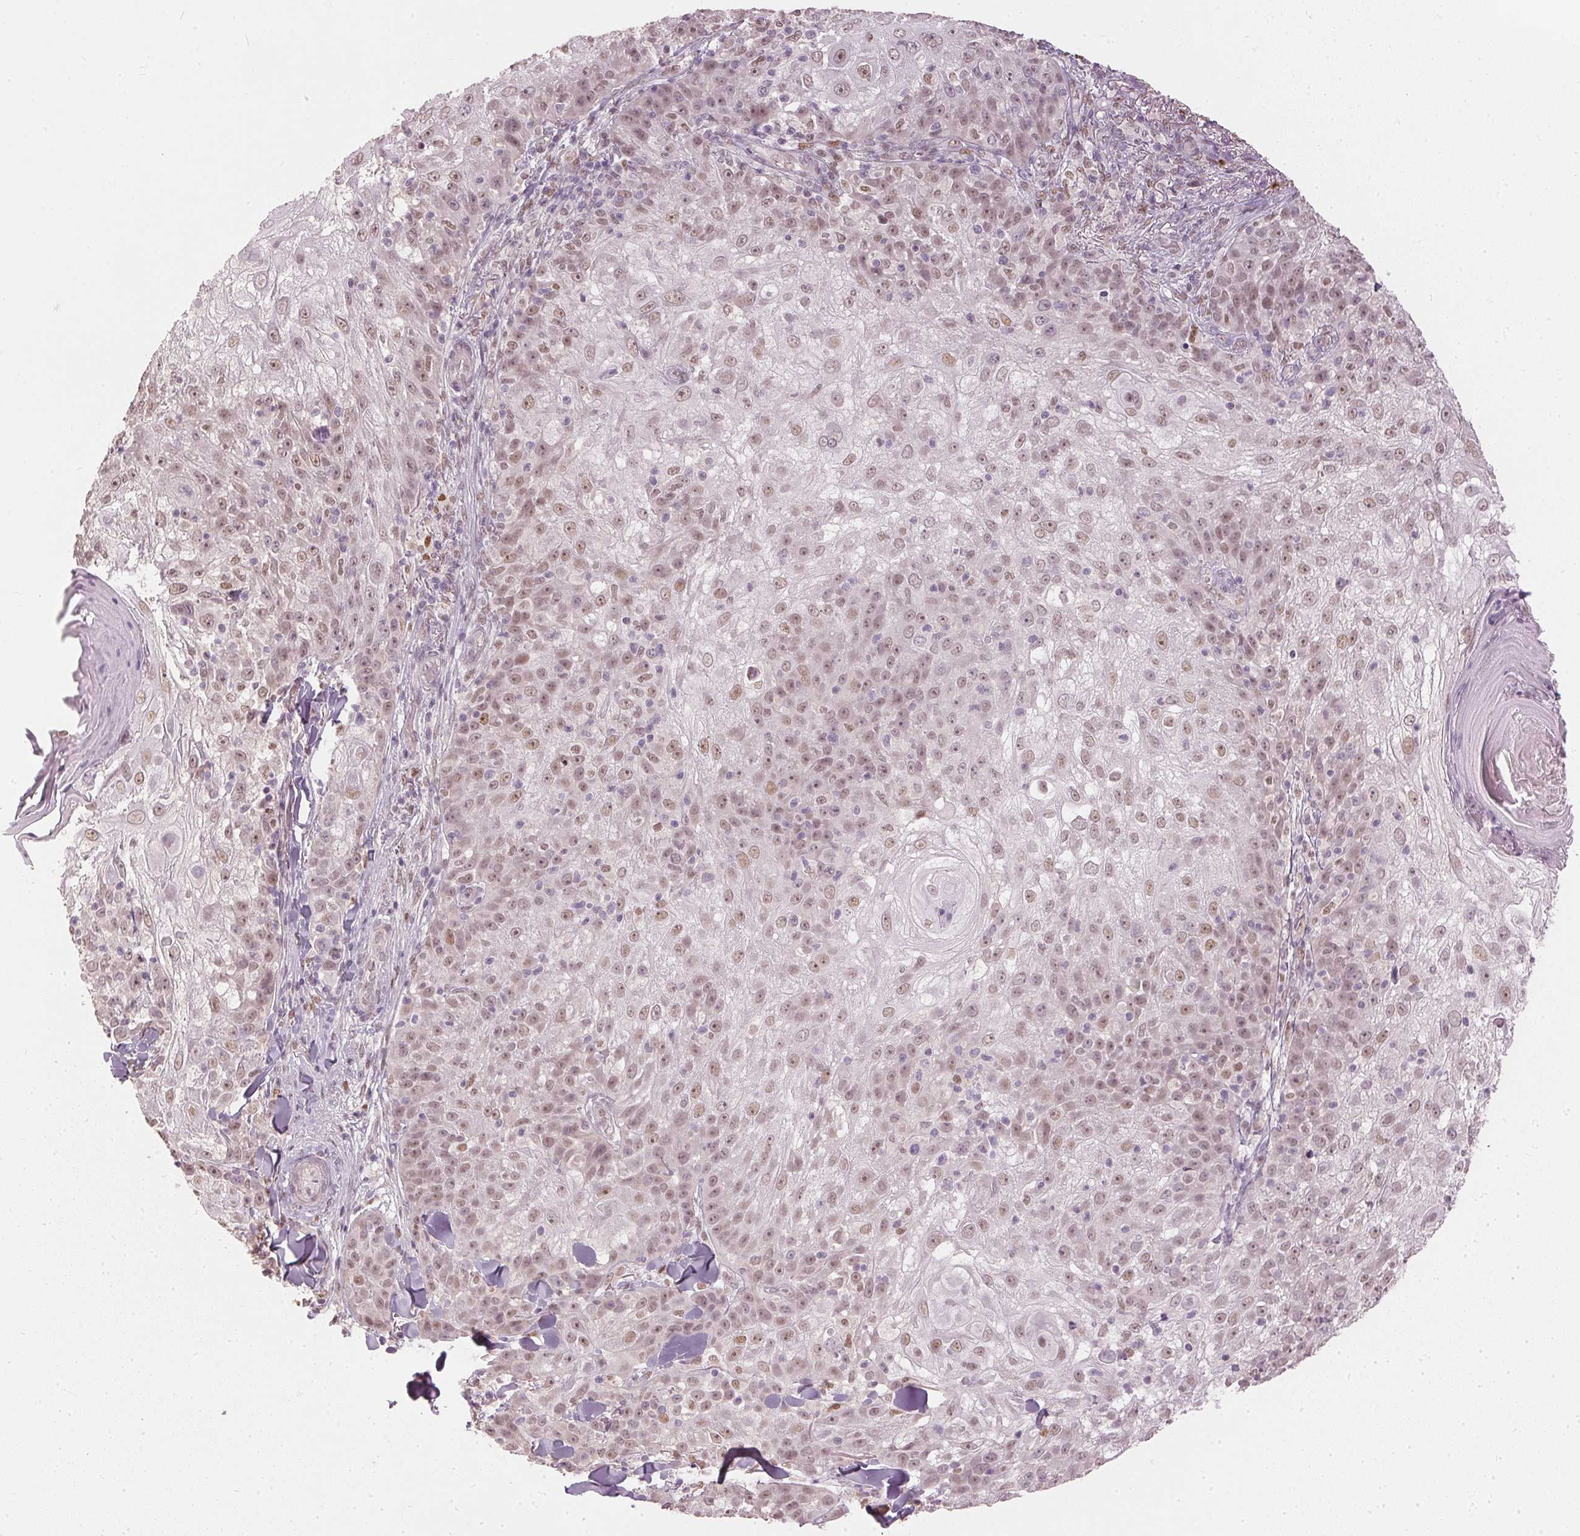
{"staining": {"intensity": "moderate", "quantity": "25%-75%", "location": "nuclear"}, "tissue": "skin cancer", "cell_type": "Tumor cells", "image_type": "cancer", "snomed": [{"axis": "morphology", "description": "Normal tissue, NOS"}, {"axis": "morphology", "description": "Squamous cell carcinoma, NOS"}, {"axis": "topography", "description": "Skin"}], "caption": "DAB (3,3'-diaminobenzidine) immunohistochemical staining of human skin cancer demonstrates moderate nuclear protein expression in approximately 25%-75% of tumor cells.", "gene": "SLC39A3", "patient": {"sex": "female", "age": 83}}